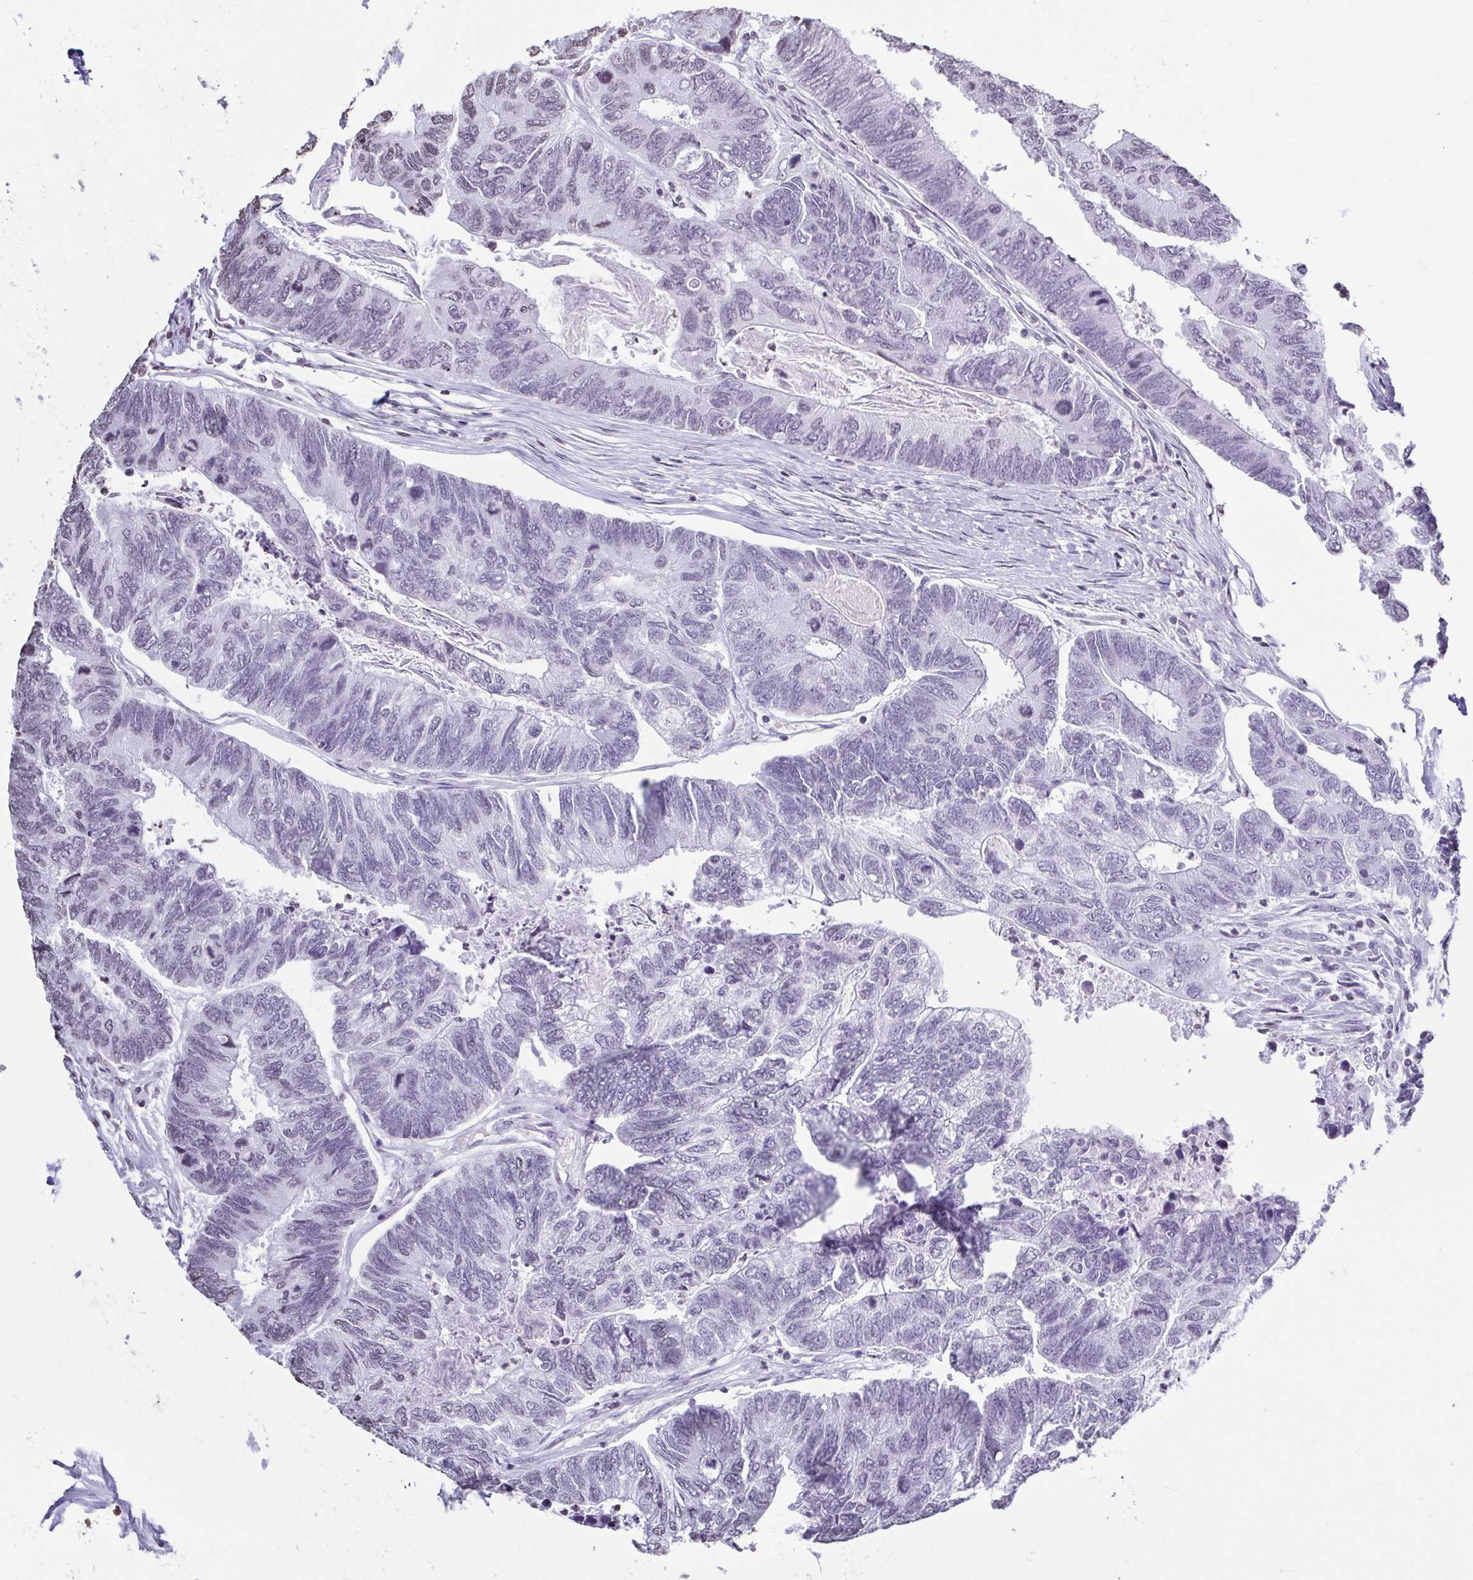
{"staining": {"intensity": "negative", "quantity": "none", "location": "none"}, "tissue": "colorectal cancer", "cell_type": "Tumor cells", "image_type": "cancer", "snomed": [{"axis": "morphology", "description": "Adenocarcinoma, NOS"}, {"axis": "topography", "description": "Colon"}], "caption": "An immunohistochemistry (IHC) histopathology image of colorectal adenocarcinoma is shown. There is no staining in tumor cells of colorectal adenocarcinoma.", "gene": "VCY1B", "patient": {"sex": "female", "age": 67}}